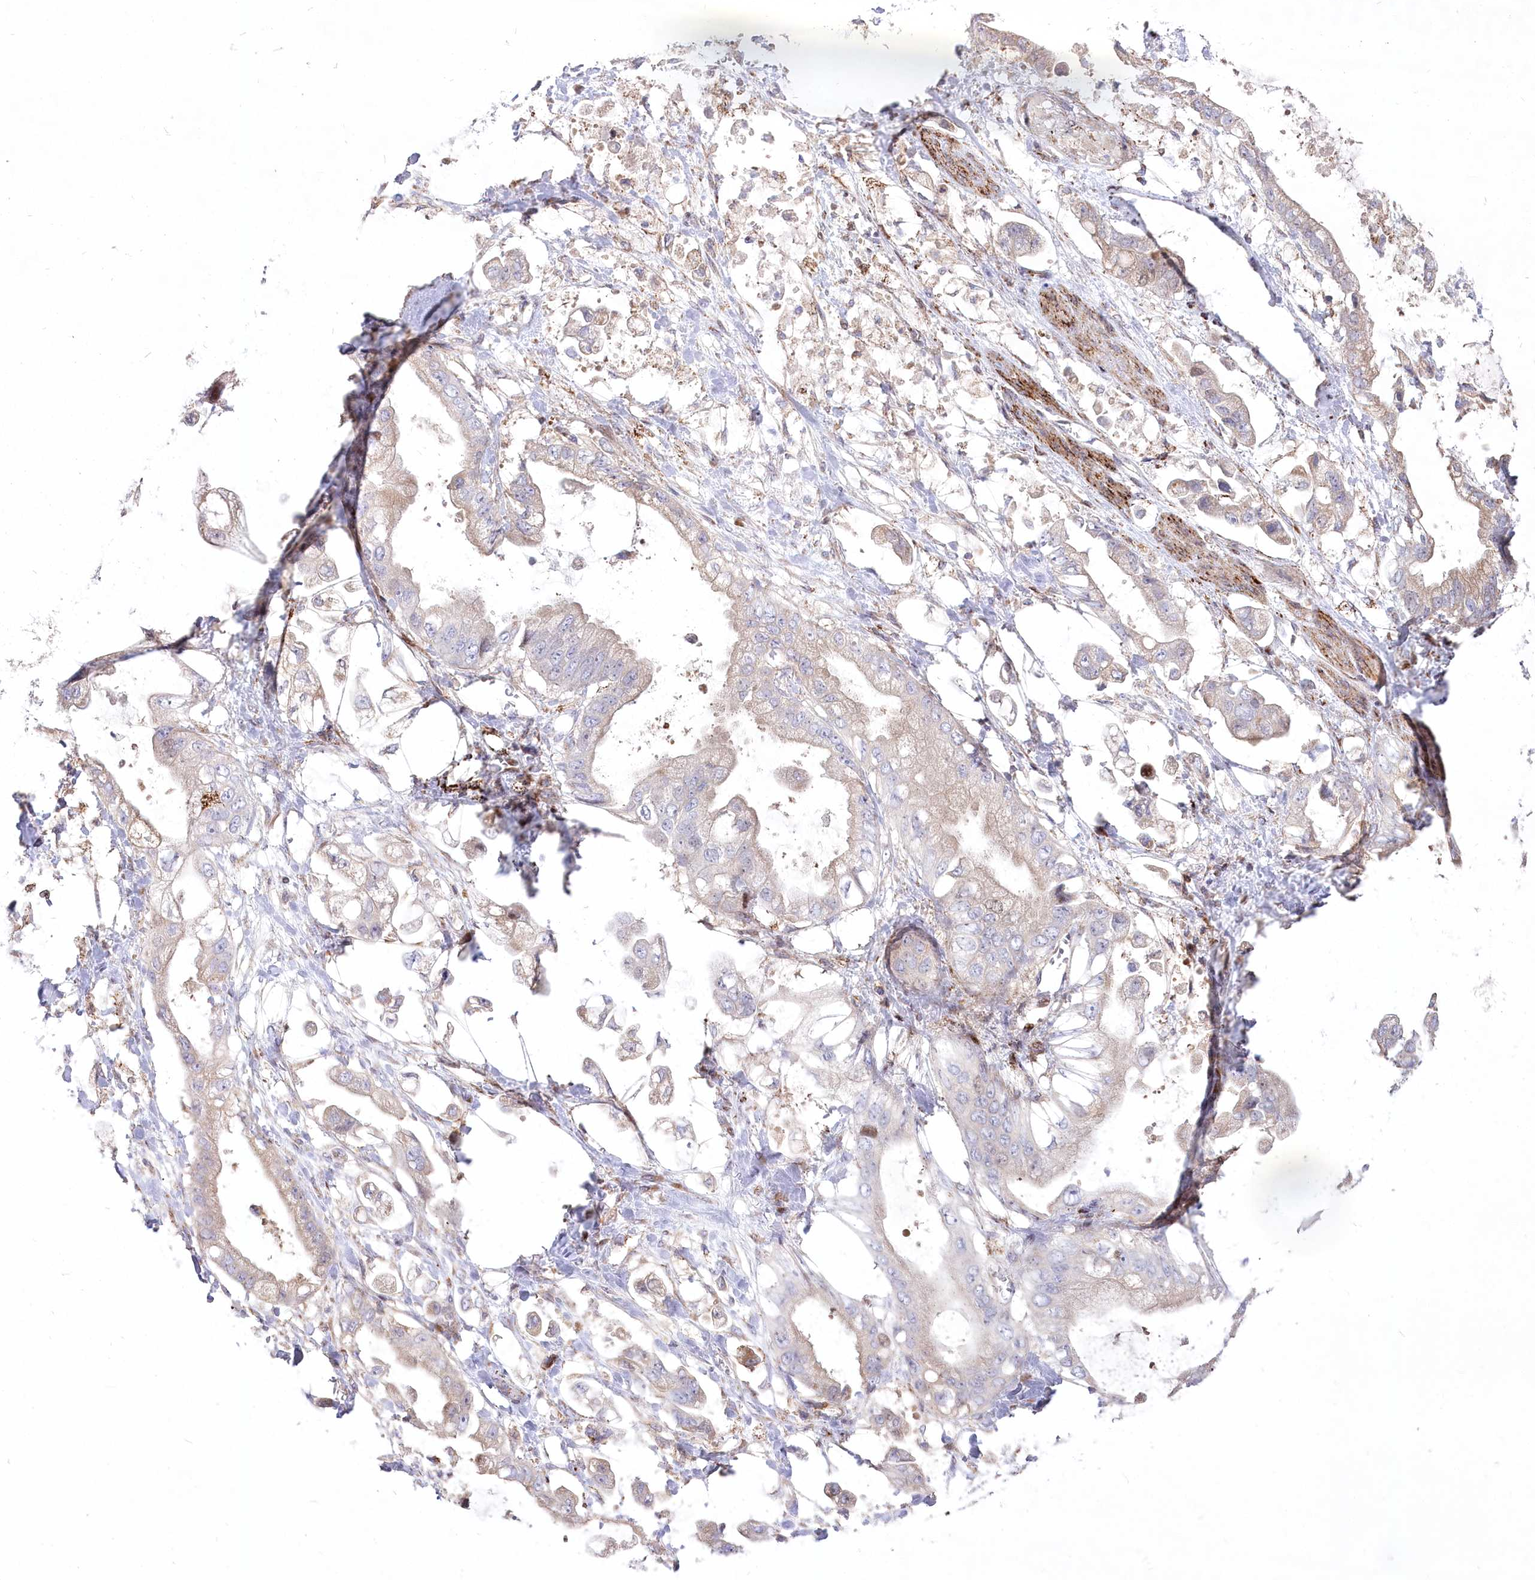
{"staining": {"intensity": "weak", "quantity": "<25%", "location": "cytoplasmic/membranous"}, "tissue": "stomach cancer", "cell_type": "Tumor cells", "image_type": "cancer", "snomed": [{"axis": "morphology", "description": "Adenocarcinoma, NOS"}, {"axis": "topography", "description": "Stomach"}], "caption": "DAB immunohistochemical staining of human adenocarcinoma (stomach) displays no significant staining in tumor cells.", "gene": "CEP164", "patient": {"sex": "male", "age": 62}}